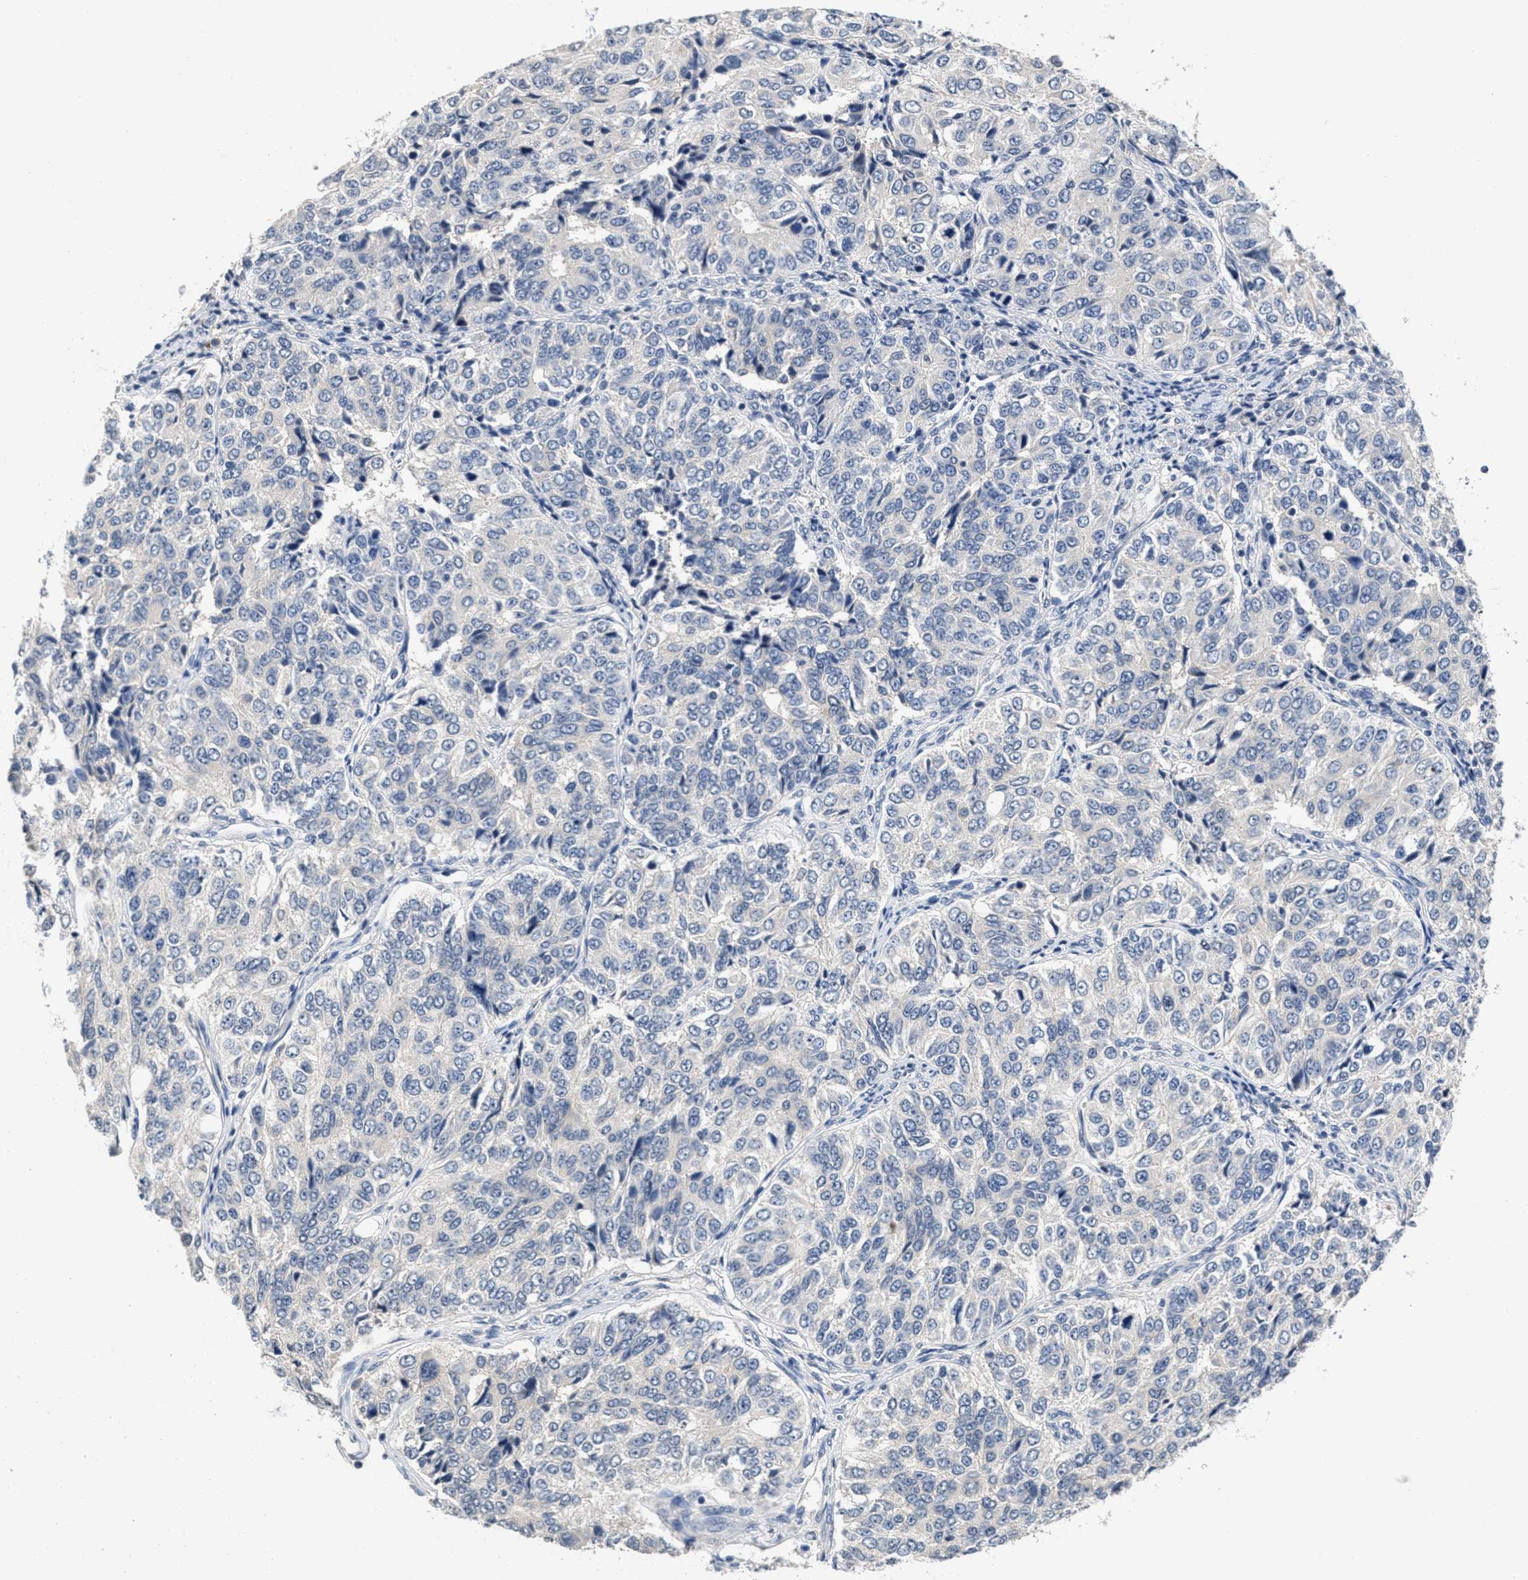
{"staining": {"intensity": "negative", "quantity": "none", "location": "none"}, "tissue": "ovarian cancer", "cell_type": "Tumor cells", "image_type": "cancer", "snomed": [{"axis": "morphology", "description": "Carcinoma, endometroid"}, {"axis": "topography", "description": "Ovary"}], "caption": "The micrograph displays no significant positivity in tumor cells of ovarian endometroid carcinoma.", "gene": "ANGPT1", "patient": {"sex": "female", "age": 51}}